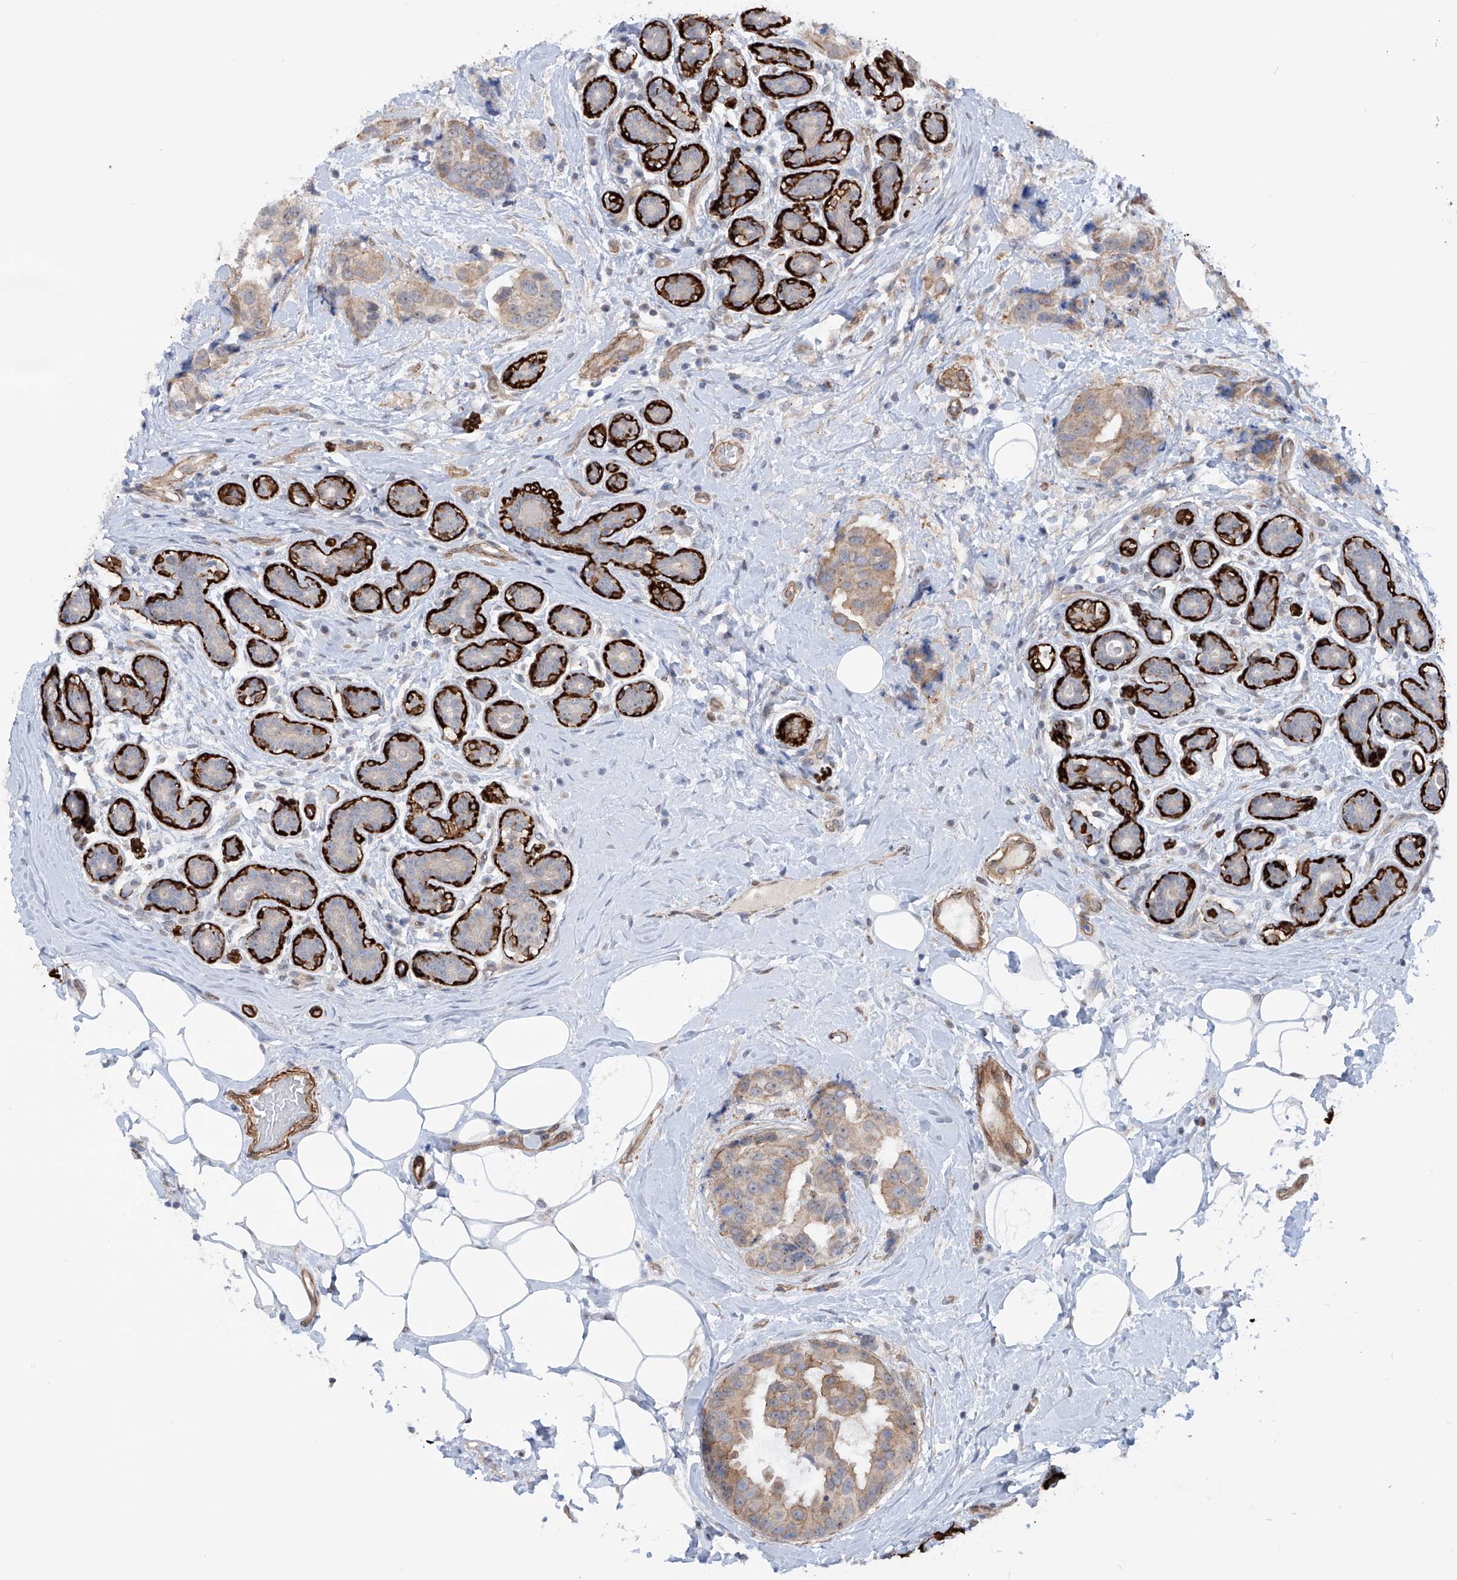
{"staining": {"intensity": "weak", "quantity": ">75%", "location": "cytoplasmic/membranous"}, "tissue": "breast cancer", "cell_type": "Tumor cells", "image_type": "cancer", "snomed": [{"axis": "morphology", "description": "Normal tissue, NOS"}, {"axis": "morphology", "description": "Duct carcinoma"}, {"axis": "topography", "description": "Breast"}], "caption": "Immunohistochemistry (IHC) histopathology image of human breast cancer stained for a protein (brown), which demonstrates low levels of weak cytoplasmic/membranous staining in approximately >75% of tumor cells.", "gene": "ZNF490", "patient": {"sex": "female", "age": 39}}